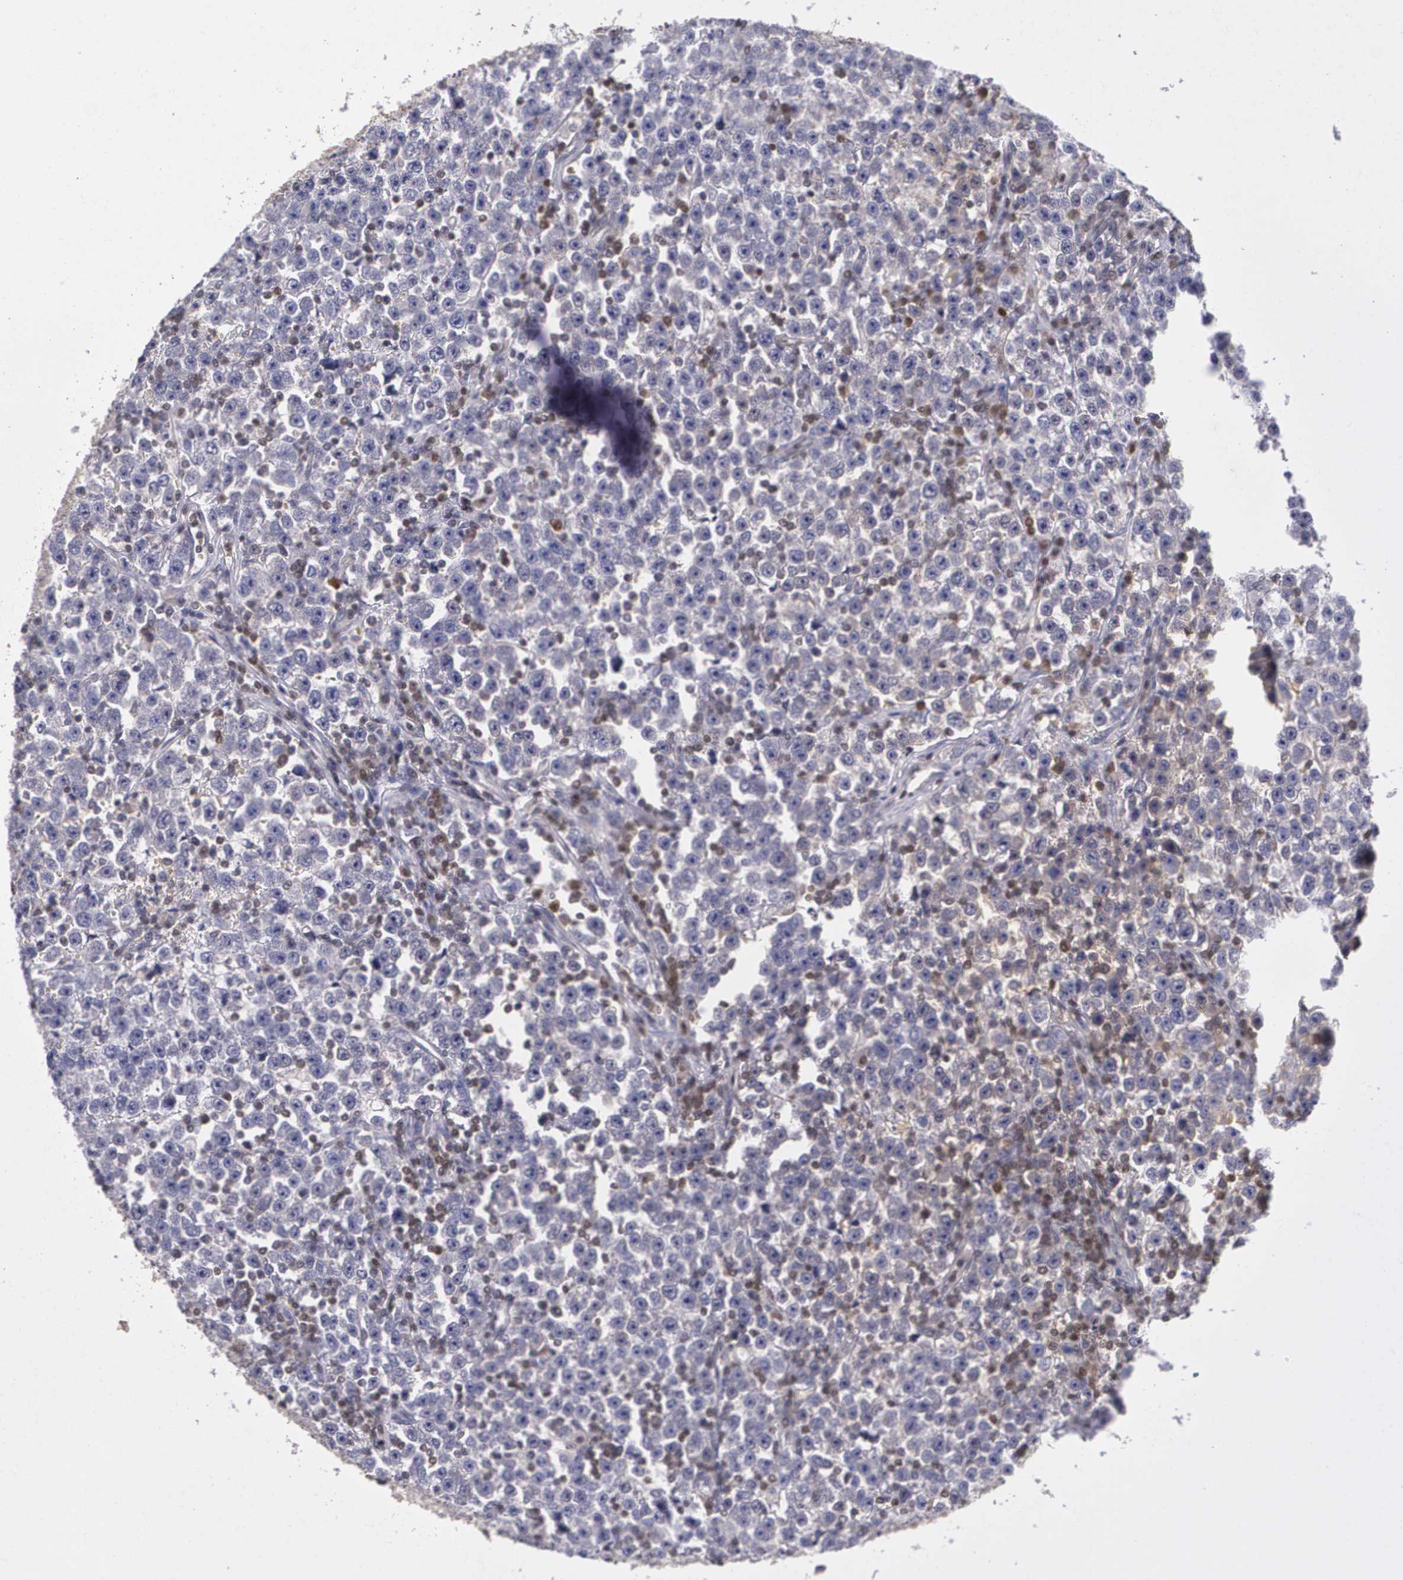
{"staining": {"intensity": "negative", "quantity": "none", "location": "none"}, "tissue": "testis cancer", "cell_type": "Tumor cells", "image_type": "cancer", "snomed": [{"axis": "morphology", "description": "Seminoma, NOS"}, {"axis": "topography", "description": "Testis"}], "caption": "Testis cancer (seminoma) stained for a protein using immunohistochemistry (IHC) displays no staining tumor cells.", "gene": "MGMT", "patient": {"sex": "male", "age": 43}}